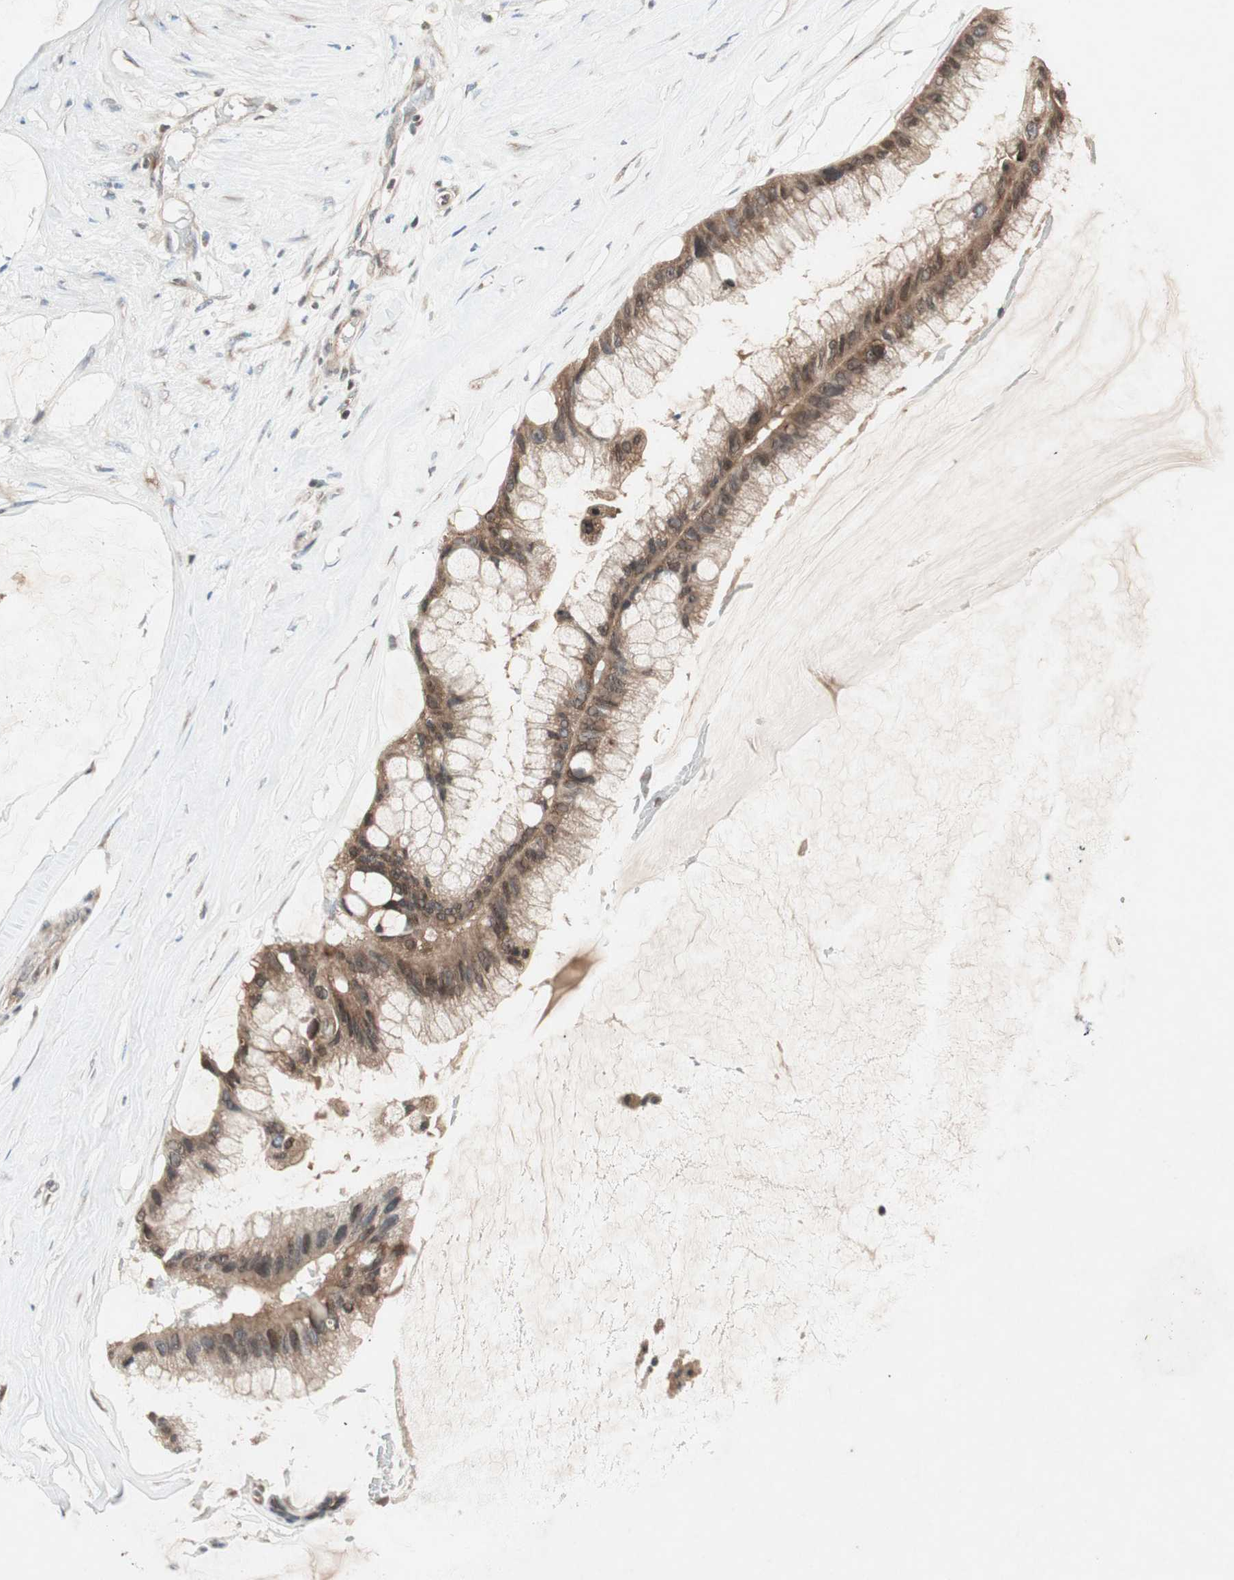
{"staining": {"intensity": "moderate", "quantity": ">75%", "location": "cytoplasmic/membranous,nuclear"}, "tissue": "ovarian cancer", "cell_type": "Tumor cells", "image_type": "cancer", "snomed": [{"axis": "morphology", "description": "Cystadenocarcinoma, mucinous, NOS"}, {"axis": "topography", "description": "Ovary"}], "caption": "Tumor cells exhibit medium levels of moderate cytoplasmic/membranous and nuclear positivity in about >75% of cells in human ovarian cancer (mucinous cystadenocarcinoma).", "gene": "IRS1", "patient": {"sex": "female", "age": 39}}